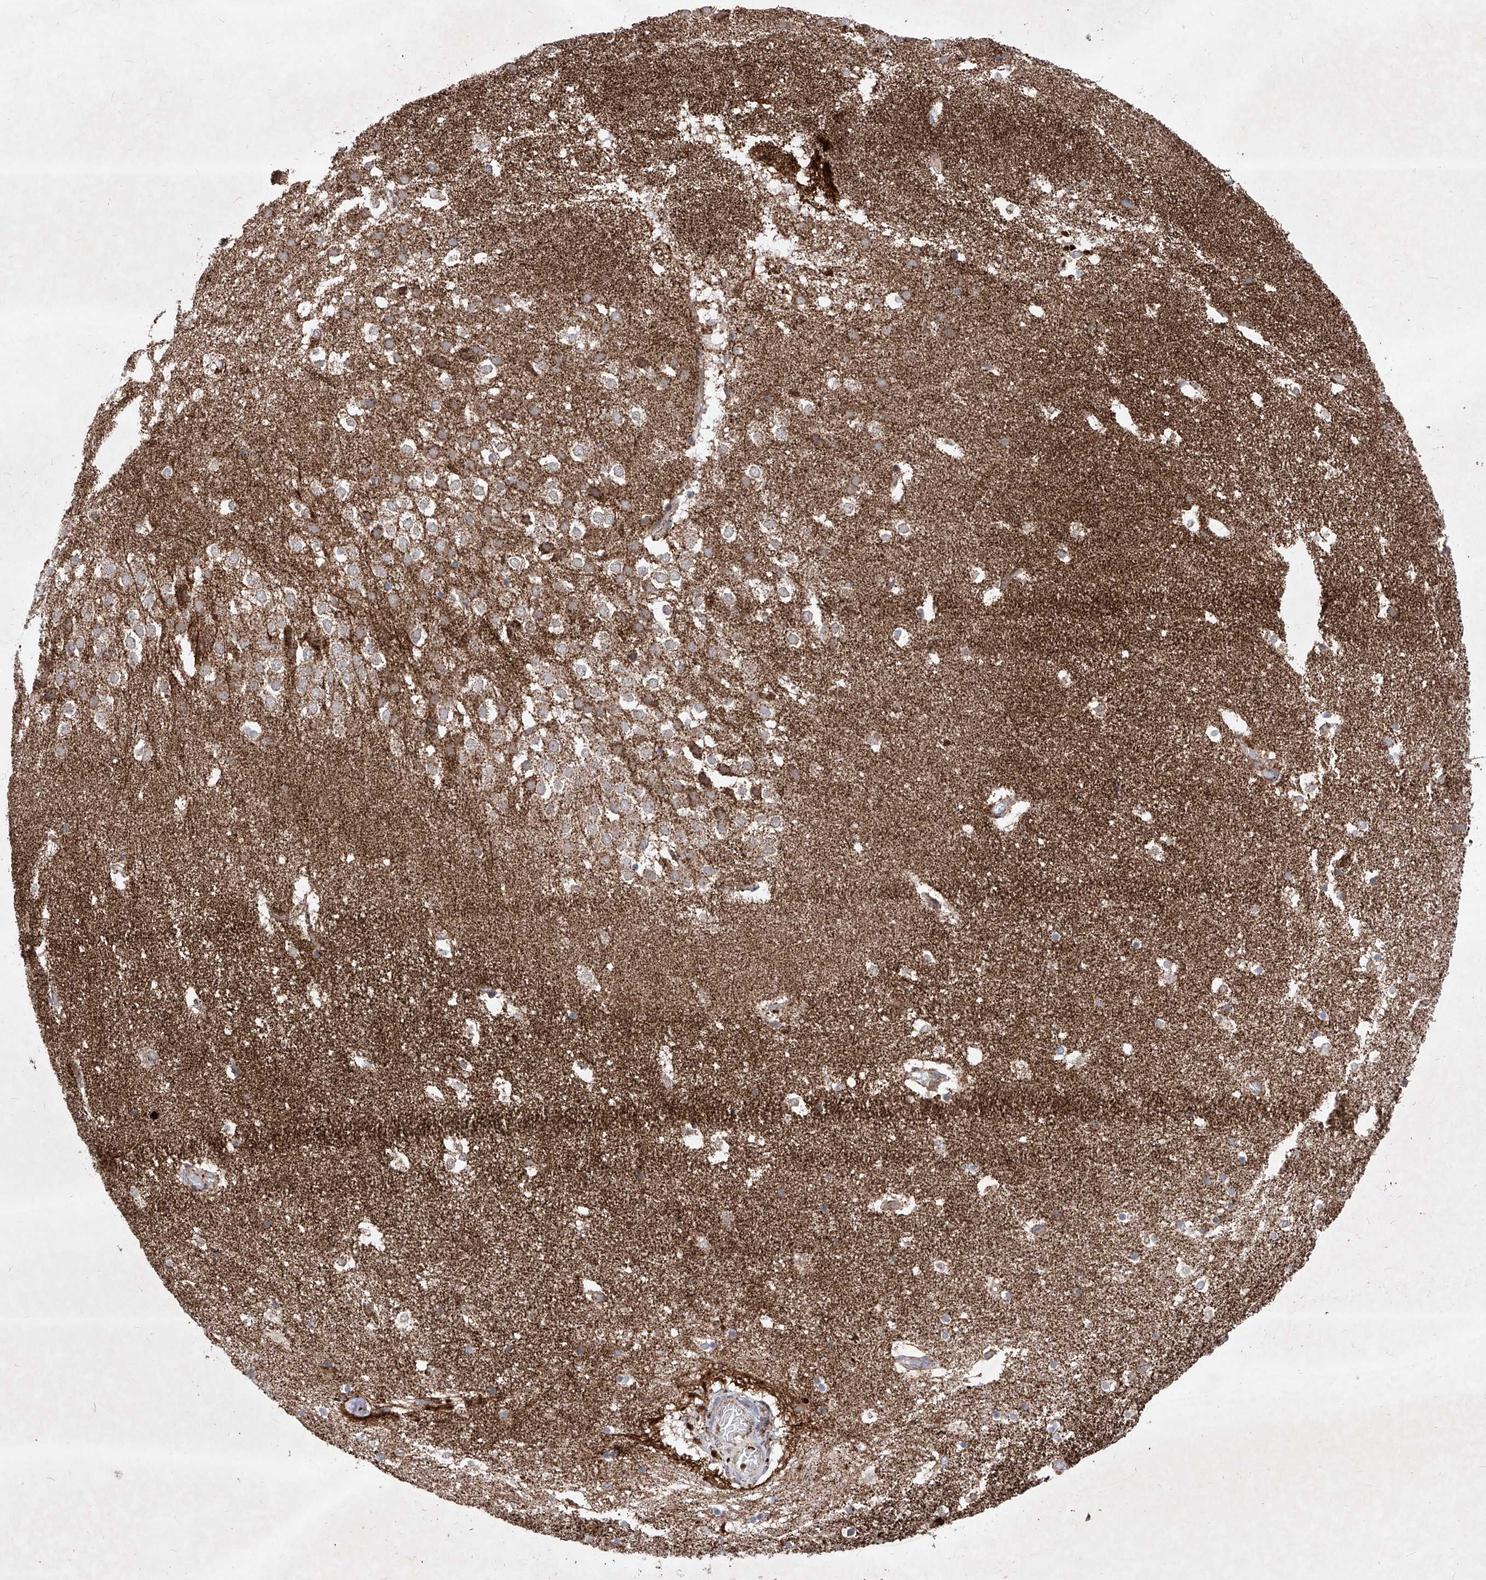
{"staining": {"intensity": "moderate", "quantity": "<25%", "location": "cytoplasmic/membranous"}, "tissue": "hippocampus", "cell_type": "Glial cells", "image_type": "normal", "snomed": [{"axis": "morphology", "description": "Normal tissue, NOS"}, {"axis": "topography", "description": "Hippocampus"}], "caption": "Hippocampus stained for a protein (brown) displays moderate cytoplasmic/membranous positive positivity in approximately <25% of glial cells.", "gene": "SEMA6A", "patient": {"sex": "female", "age": 52}}